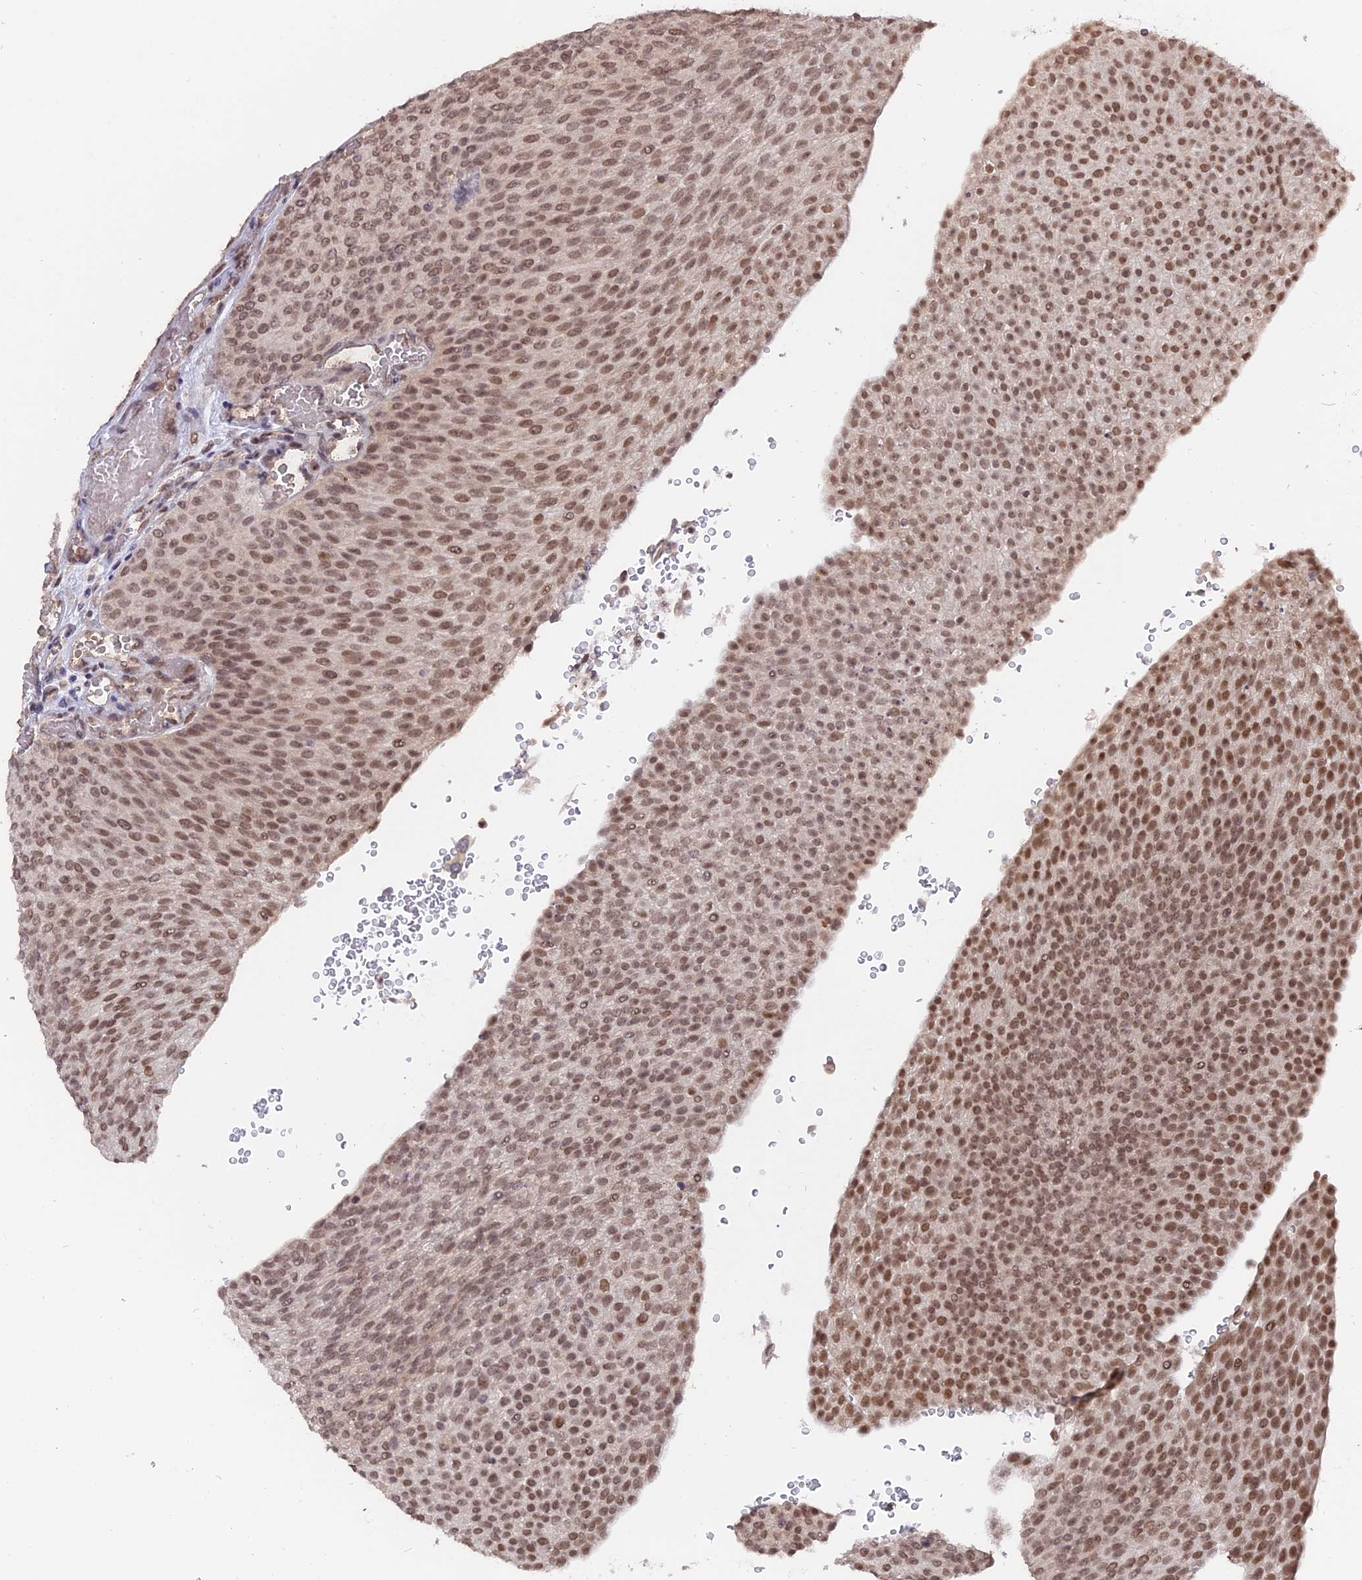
{"staining": {"intensity": "moderate", "quantity": "25%-75%", "location": "nuclear"}, "tissue": "urothelial cancer", "cell_type": "Tumor cells", "image_type": "cancer", "snomed": [{"axis": "morphology", "description": "Urothelial carcinoma, High grade"}, {"axis": "topography", "description": "Urinary bladder"}], "caption": "DAB (3,3'-diaminobenzidine) immunohistochemical staining of urothelial carcinoma (high-grade) reveals moderate nuclear protein positivity in approximately 25%-75% of tumor cells. (Brightfield microscopy of DAB IHC at high magnification).", "gene": "NR1H3", "patient": {"sex": "female", "age": 79}}